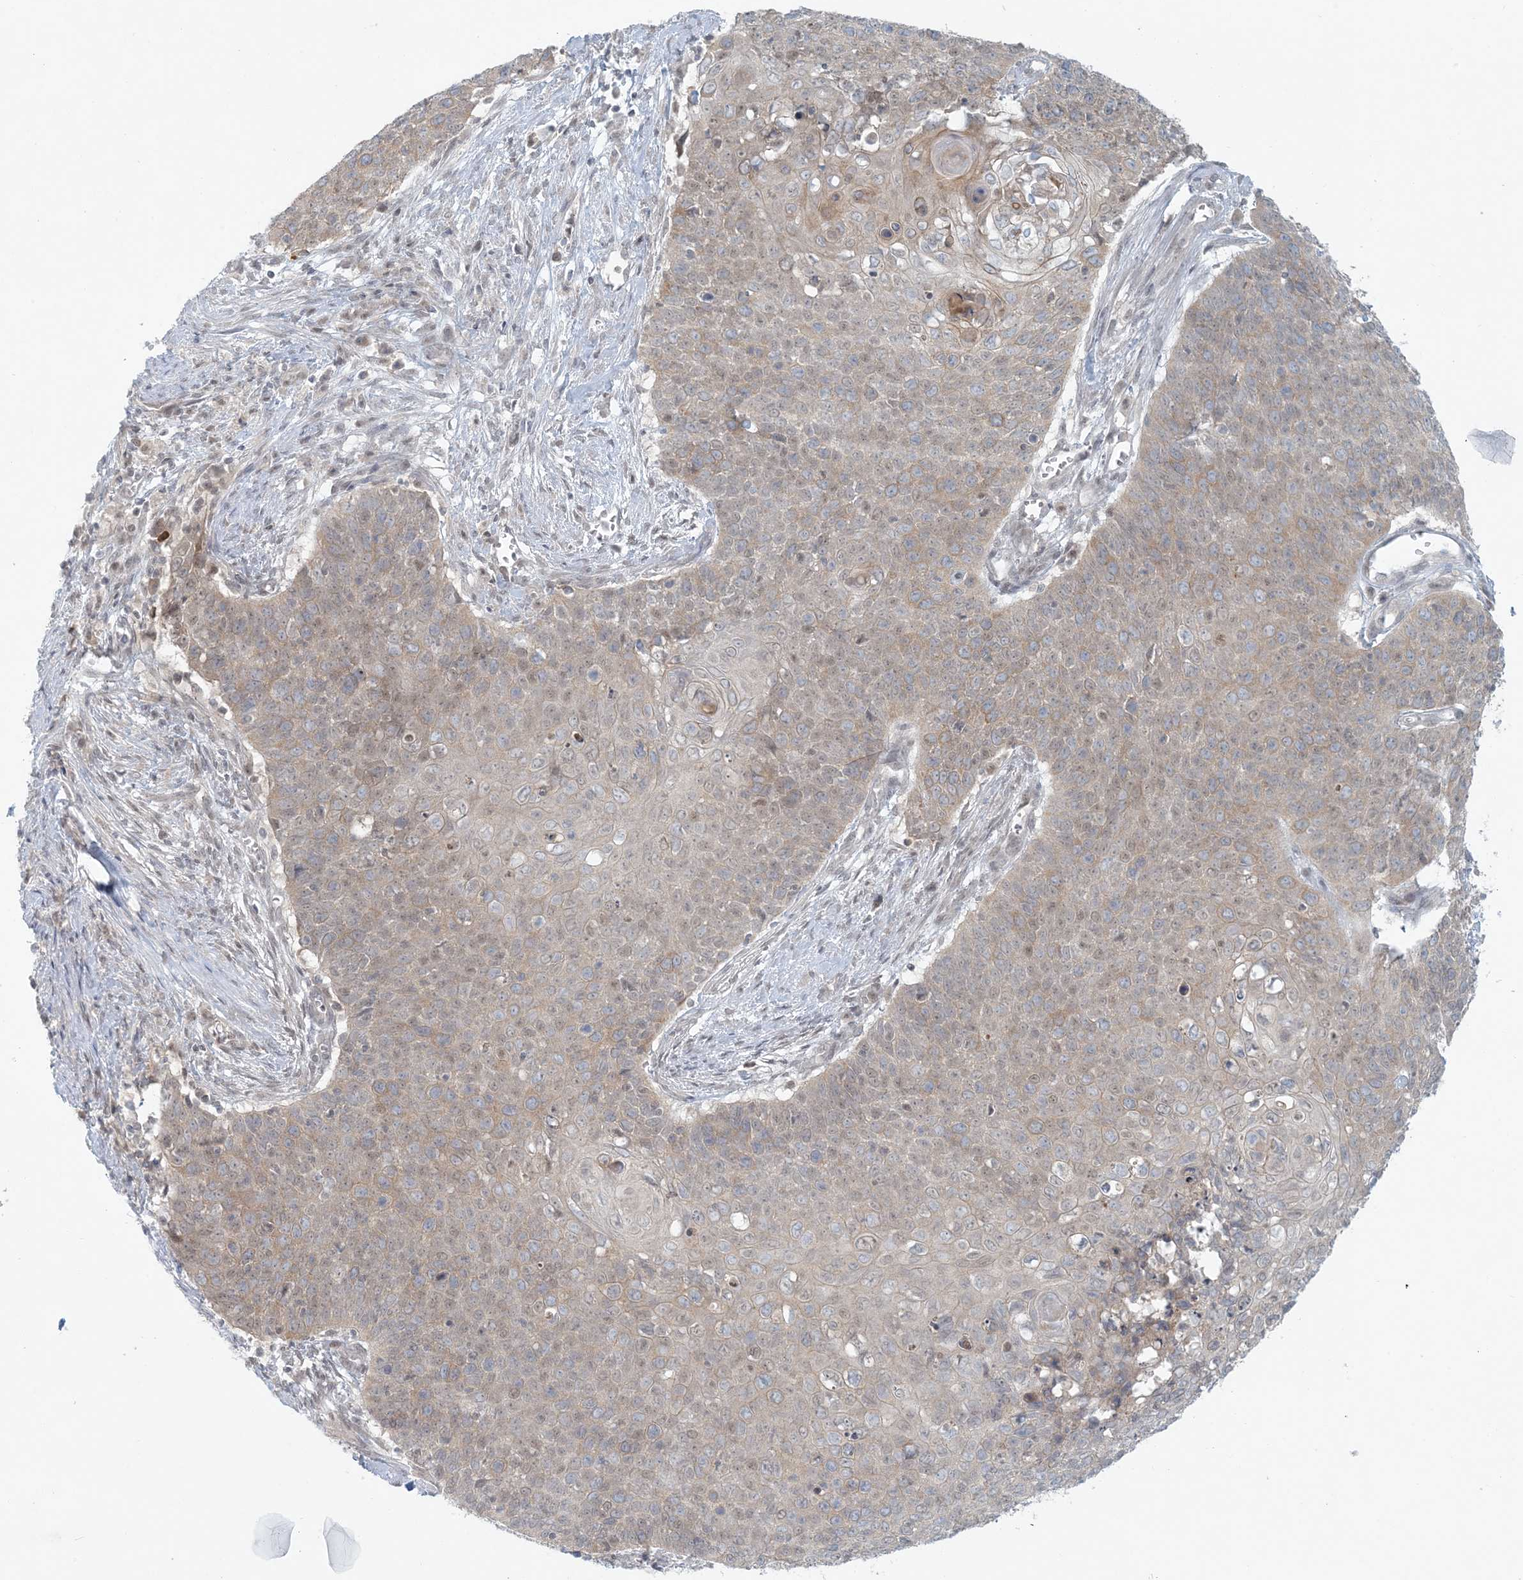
{"staining": {"intensity": "weak", "quantity": "25%-75%", "location": "cytoplasmic/membranous,nuclear"}, "tissue": "cervical cancer", "cell_type": "Tumor cells", "image_type": "cancer", "snomed": [{"axis": "morphology", "description": "Squamous cell carcinoma, NOS"}, {"axis": "topography", "description": "Cervix"}], "caption": "A low amount of weak cytoplasmic/membranous and nuclear staining is seen in about 25%-75% of tumor cells in squamous cell carcinoma (cervical) tissue.", "gene": "OBI1", "patient": {"sex": "female", "age": 39}}